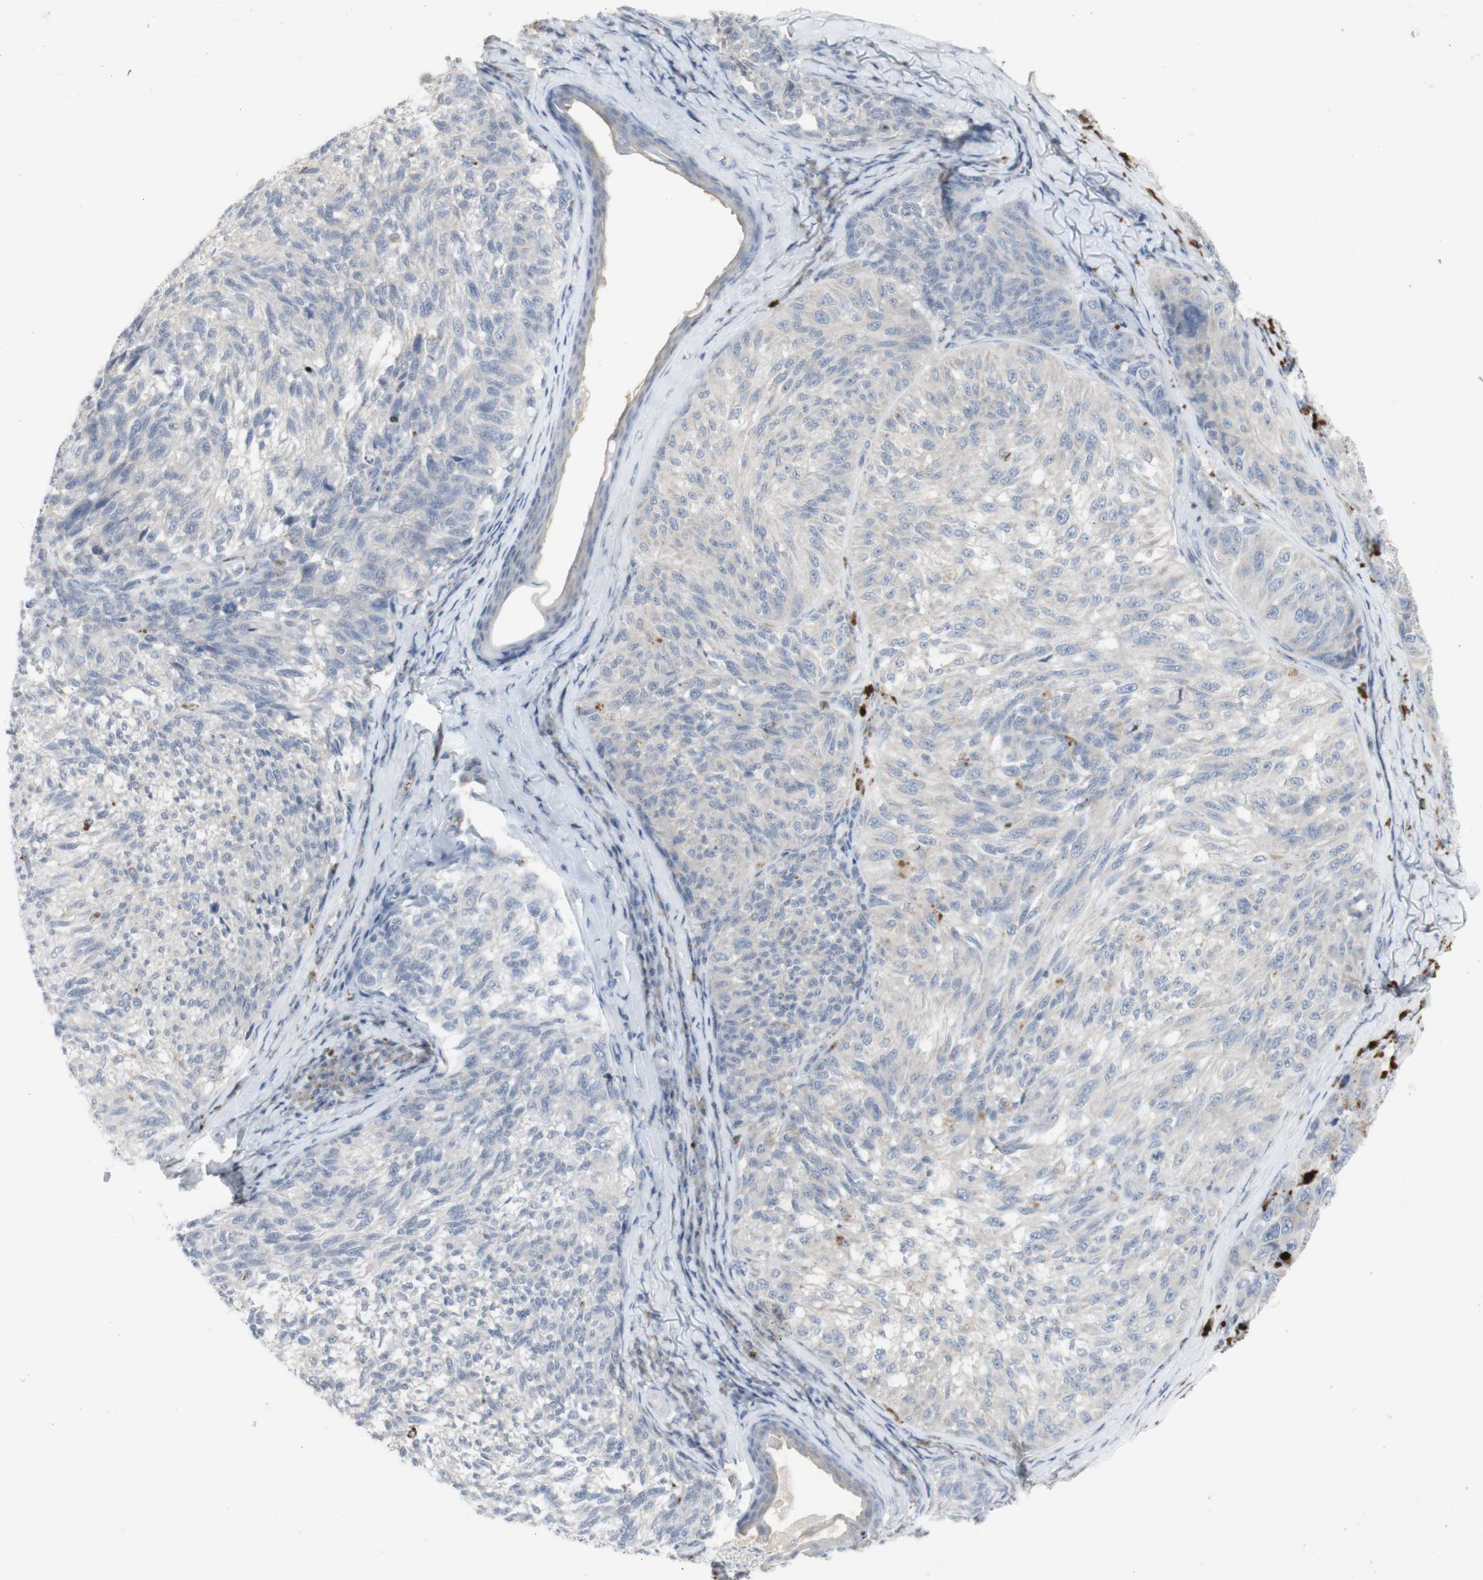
{"staining": {"intensity": "negative", "quantity": "none", "location": "none"}, "tissue": "melanoma", "cell_type": "Tumor cells", "image_type": "cancer", "snomed": [{"axis": "morphology", "description": "Malignant melanoma, NOS"}, {"axis": "topography", "description": "Skin"}], "caption": "This is a image of immunohistochemistry (IHC) staining of melanoma, which shows no expression in tumor cells.", "gene": "INS", "patient": {"sex": "female", "age": 73}}